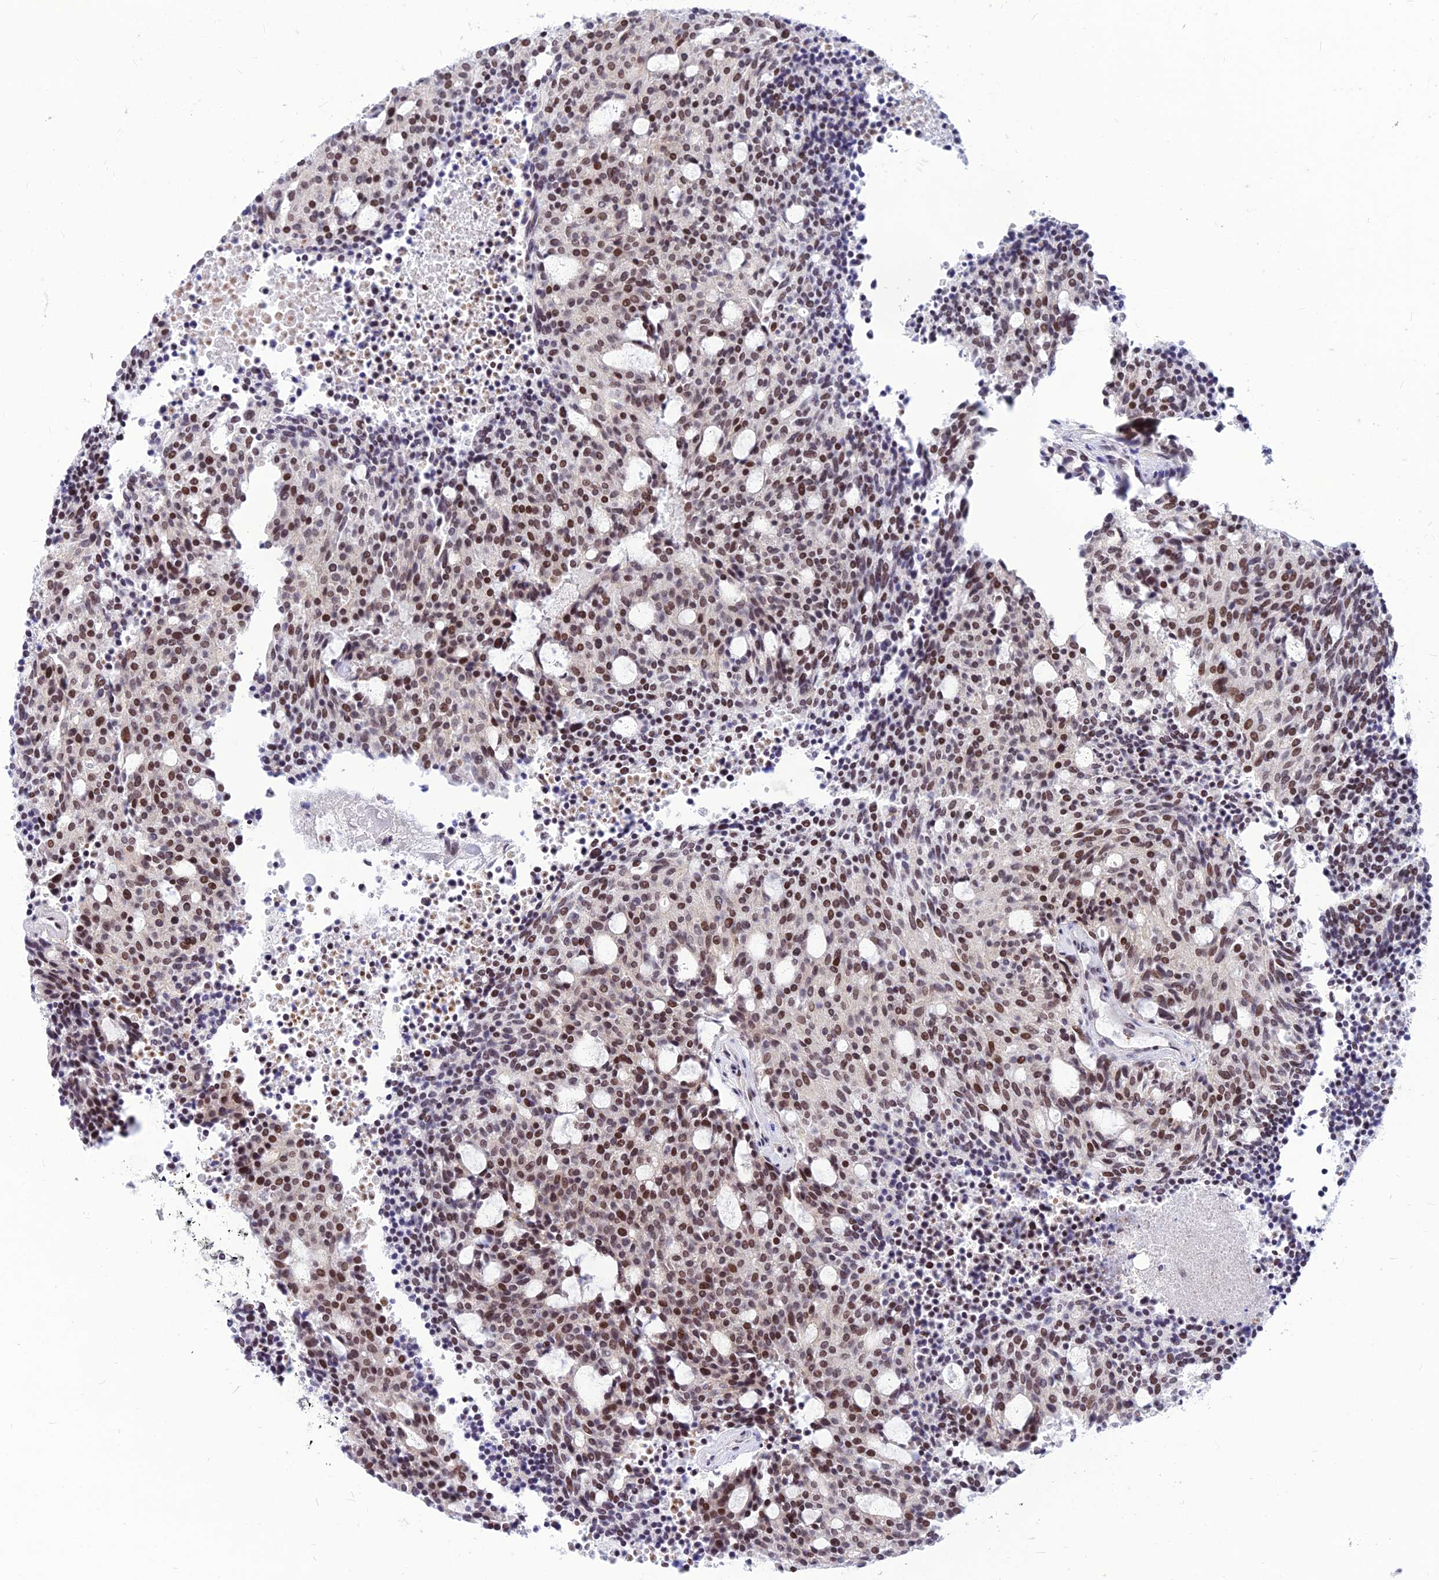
{"staining": {"intensity": "moderate", "quantity": ">75%", "location": "nuclear"}, "tissue": "carcinoid", "cell_type": "Tumor cells", "image_type": "cancer", "snomed": [{"axis": "morphology", "description": "Carcinoid, malignant, NOS"}, {"axis": "topography", "description": "Pancreas"}], "caption": "Moderate nuclear protein positivity is identified in approximately >75% of tumor cells in carcinoid (malignant).", "gene": "KCTD13", "patient": {"sex": "female", "age": 54}}